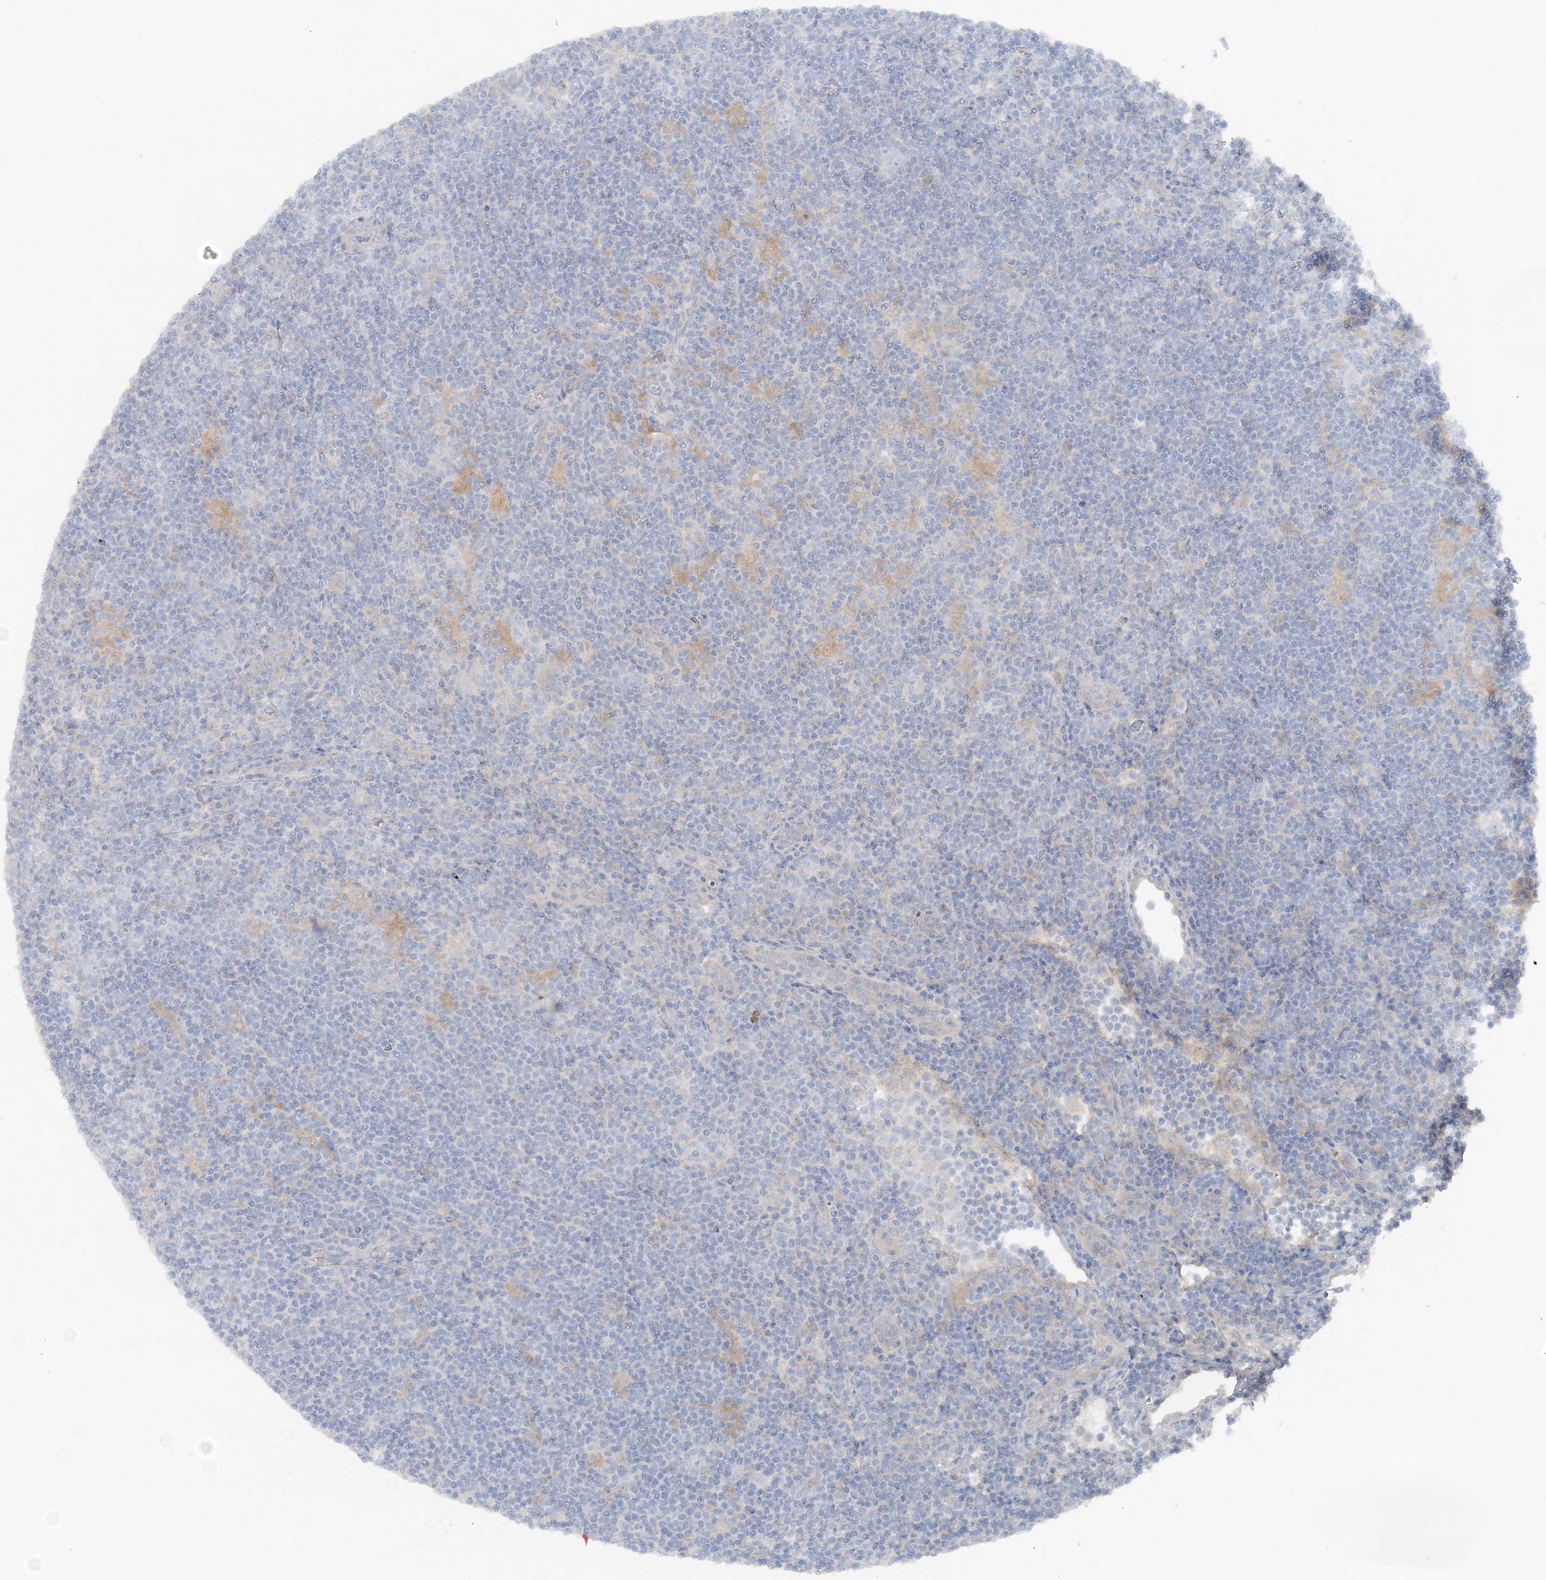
{"staining": {"intensity": "negative", "quantity": "none", "location": "none"}, "tissue": "lymphoma", "cell_type": "Tumor cells", "image_type": "cancer", "snomed": [{"axis": "morphology", "description": "Hodgkin's disease, NOS"}, {"axis": "topography", "description": "Lymph node"}], "caption": "High magnification brightfield microscopy of lymphoma stained with DAB (brown) and counterstained with hematoxylin (blue): tumor cells show no significant positivity.", "gene": "ATP11A", "patient": {"sex": "female", "age": 57}}